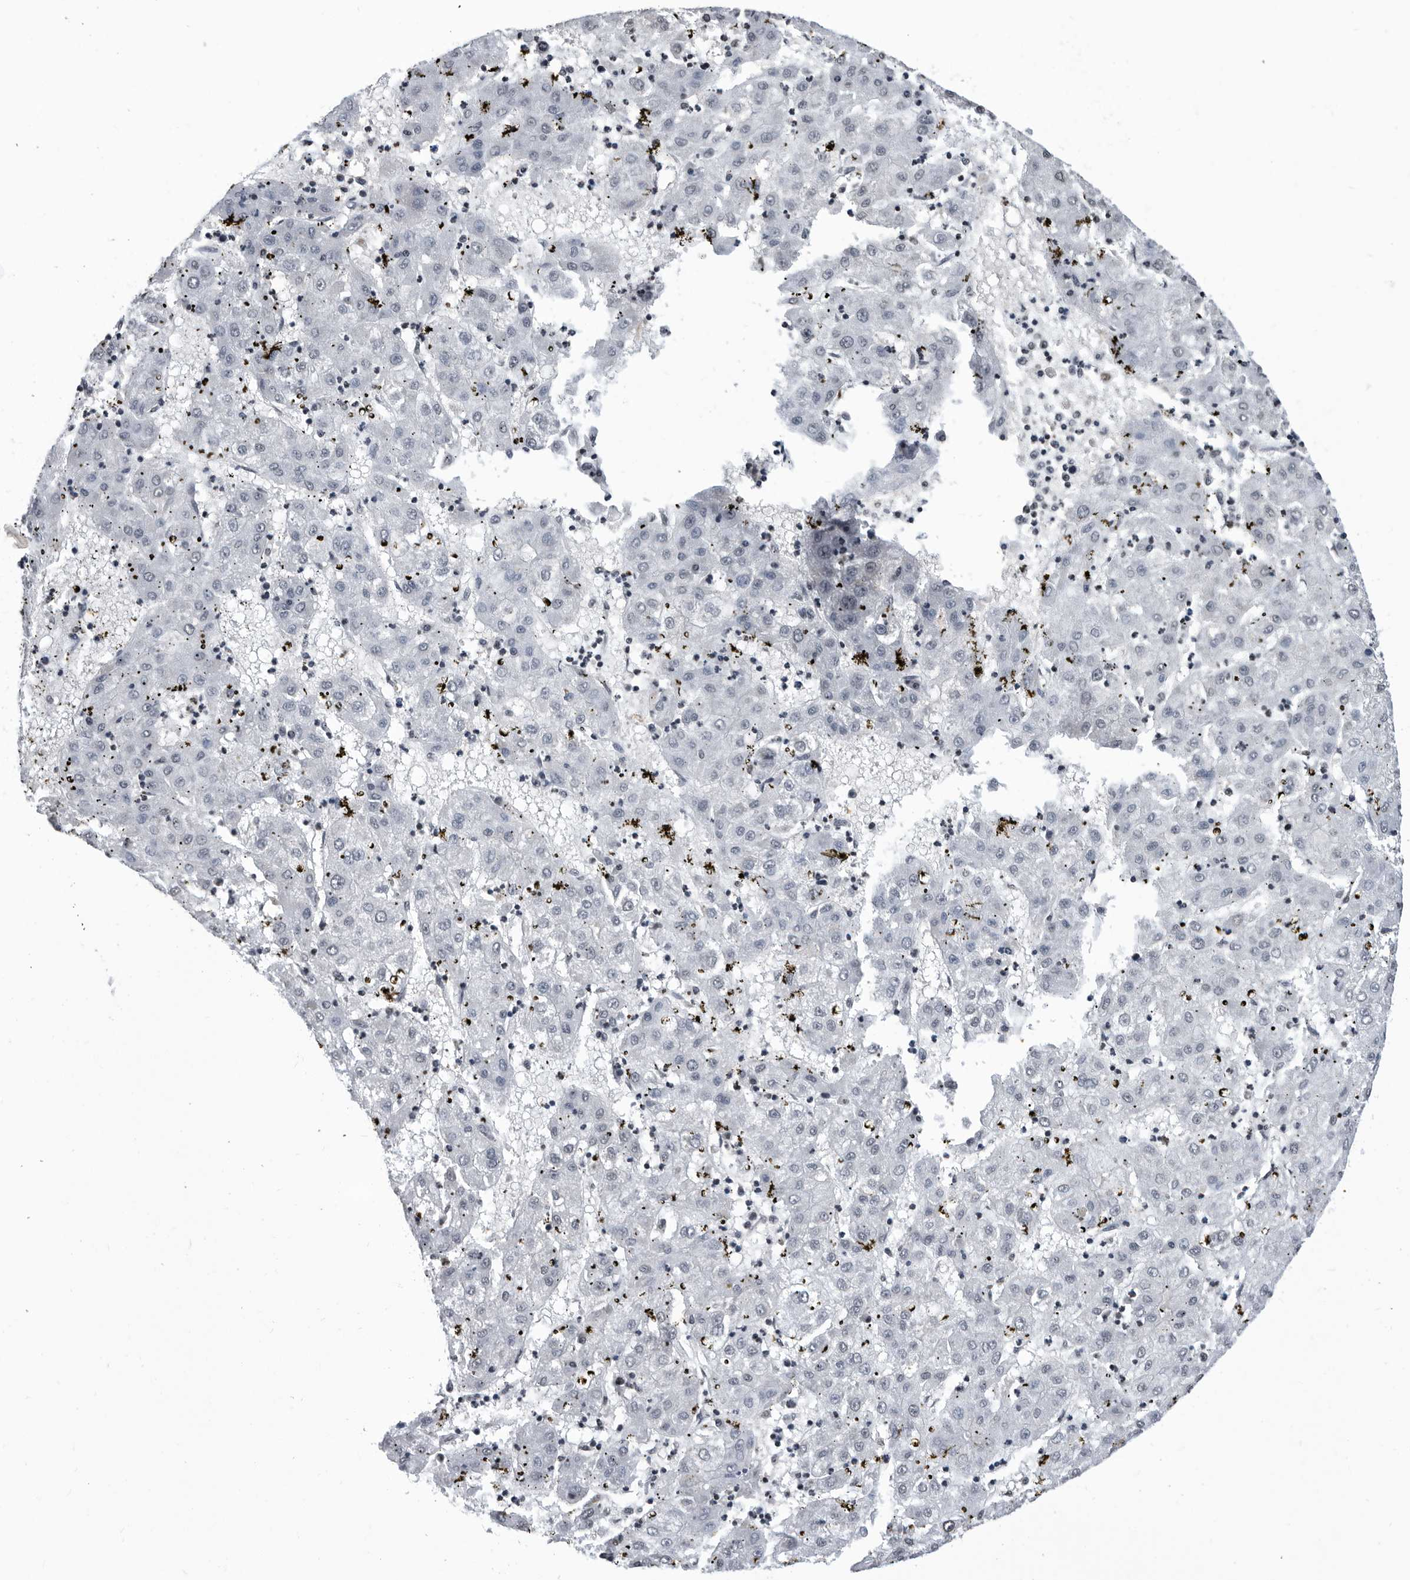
{"staining": {"intensity": "negative", "quantity": "none", "location": "none"}, "tissue": "liver cancer", "cell_type": "Tumor cells", "image_type": "cancer", "snomed": [{"axis": "morphology", "description": "Carcinoma, Hepatocellular, NOS"}, {"axis": "topography", "description": "Liver"}], "caption": "Liver cancer stained for a protein using immunohistochemistry (IHC) exhibits no positivity tumor cells.", "gene": "TSTD1", "patient": {"sex": "male", "age": 72}}